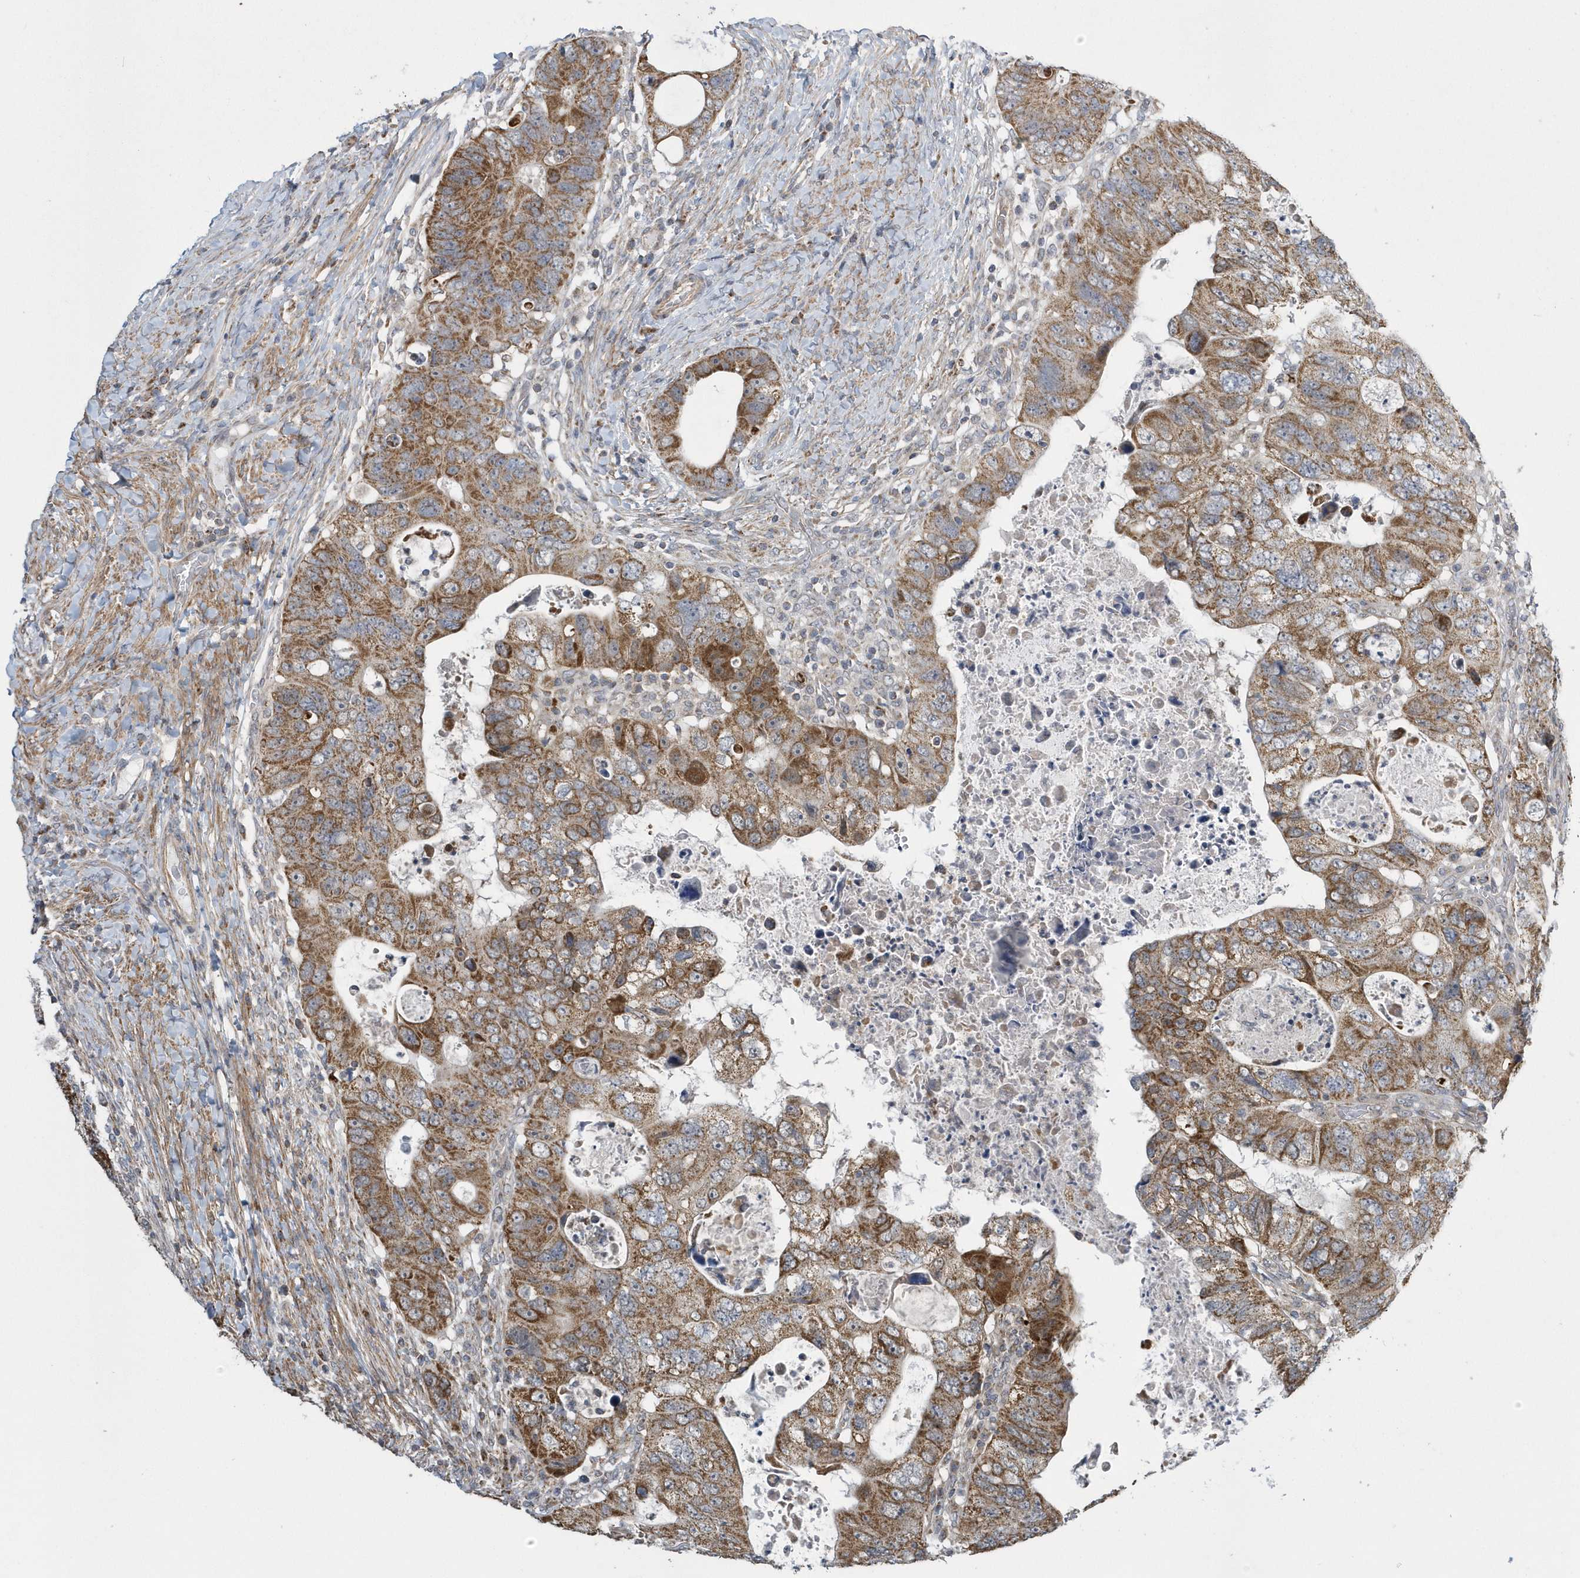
{"staining": {"intensity": "strong", "quantity": ">75%", "location": "cytoplasmic/membranous"}, "tissue": "colorectal cancer", "cell_type": "Tumor cells", "image_type": "cancer", "snomed": [{"axis": "morphology", "description": "Adenocarcinoma, NOS"}, {"axis": "topography", "description": "Rectum"}], "caption": "A histopathology image of colorectal adenocarcinoma stained for a protein demonstrates strong cytoplasmic/membranous brown staining in tumor cells.", "gene": "SLX9", "patient": {"sex": "male", "age": 59}}